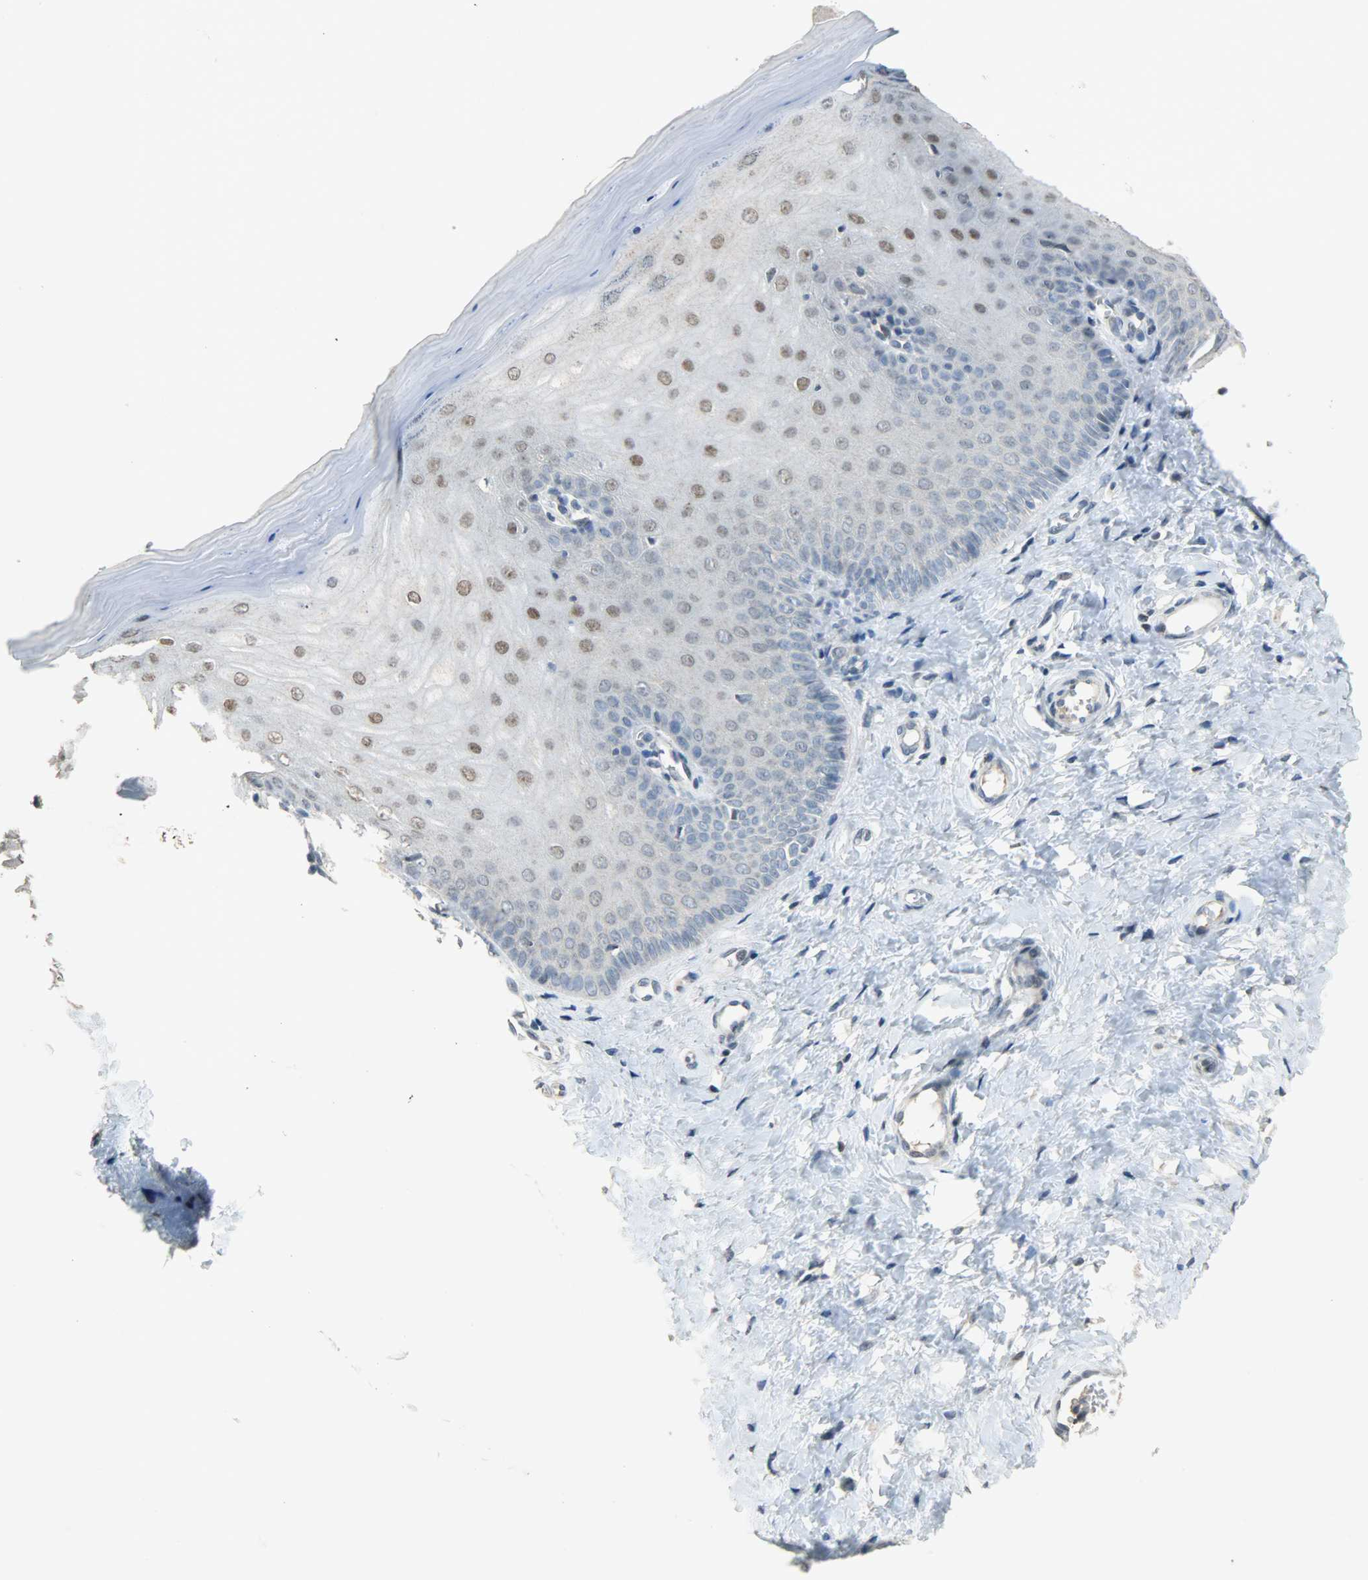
{"staining": {"intensity": "strong", "quantity": "25%-75%", "location": "cytoplasmic/membranous"}, "tissue": "cervix", "cell_type": "Glandular cells", "image_type": "normal", "snomed": [{"axis": "morphology", "description": "Normal tissue, NOS"}, {"axis": "topography", "description": "Cervix"}], "caption": "A high amount of strong cytoplasmic/membranous positivity is seen in approximately 25%-75% of glandular cells in normal cervix. (Brightfield microscopy of DAB IHC at high magnification).", "gene": "DNAJB6", "patient": {"sex": "female", "age": 55}}